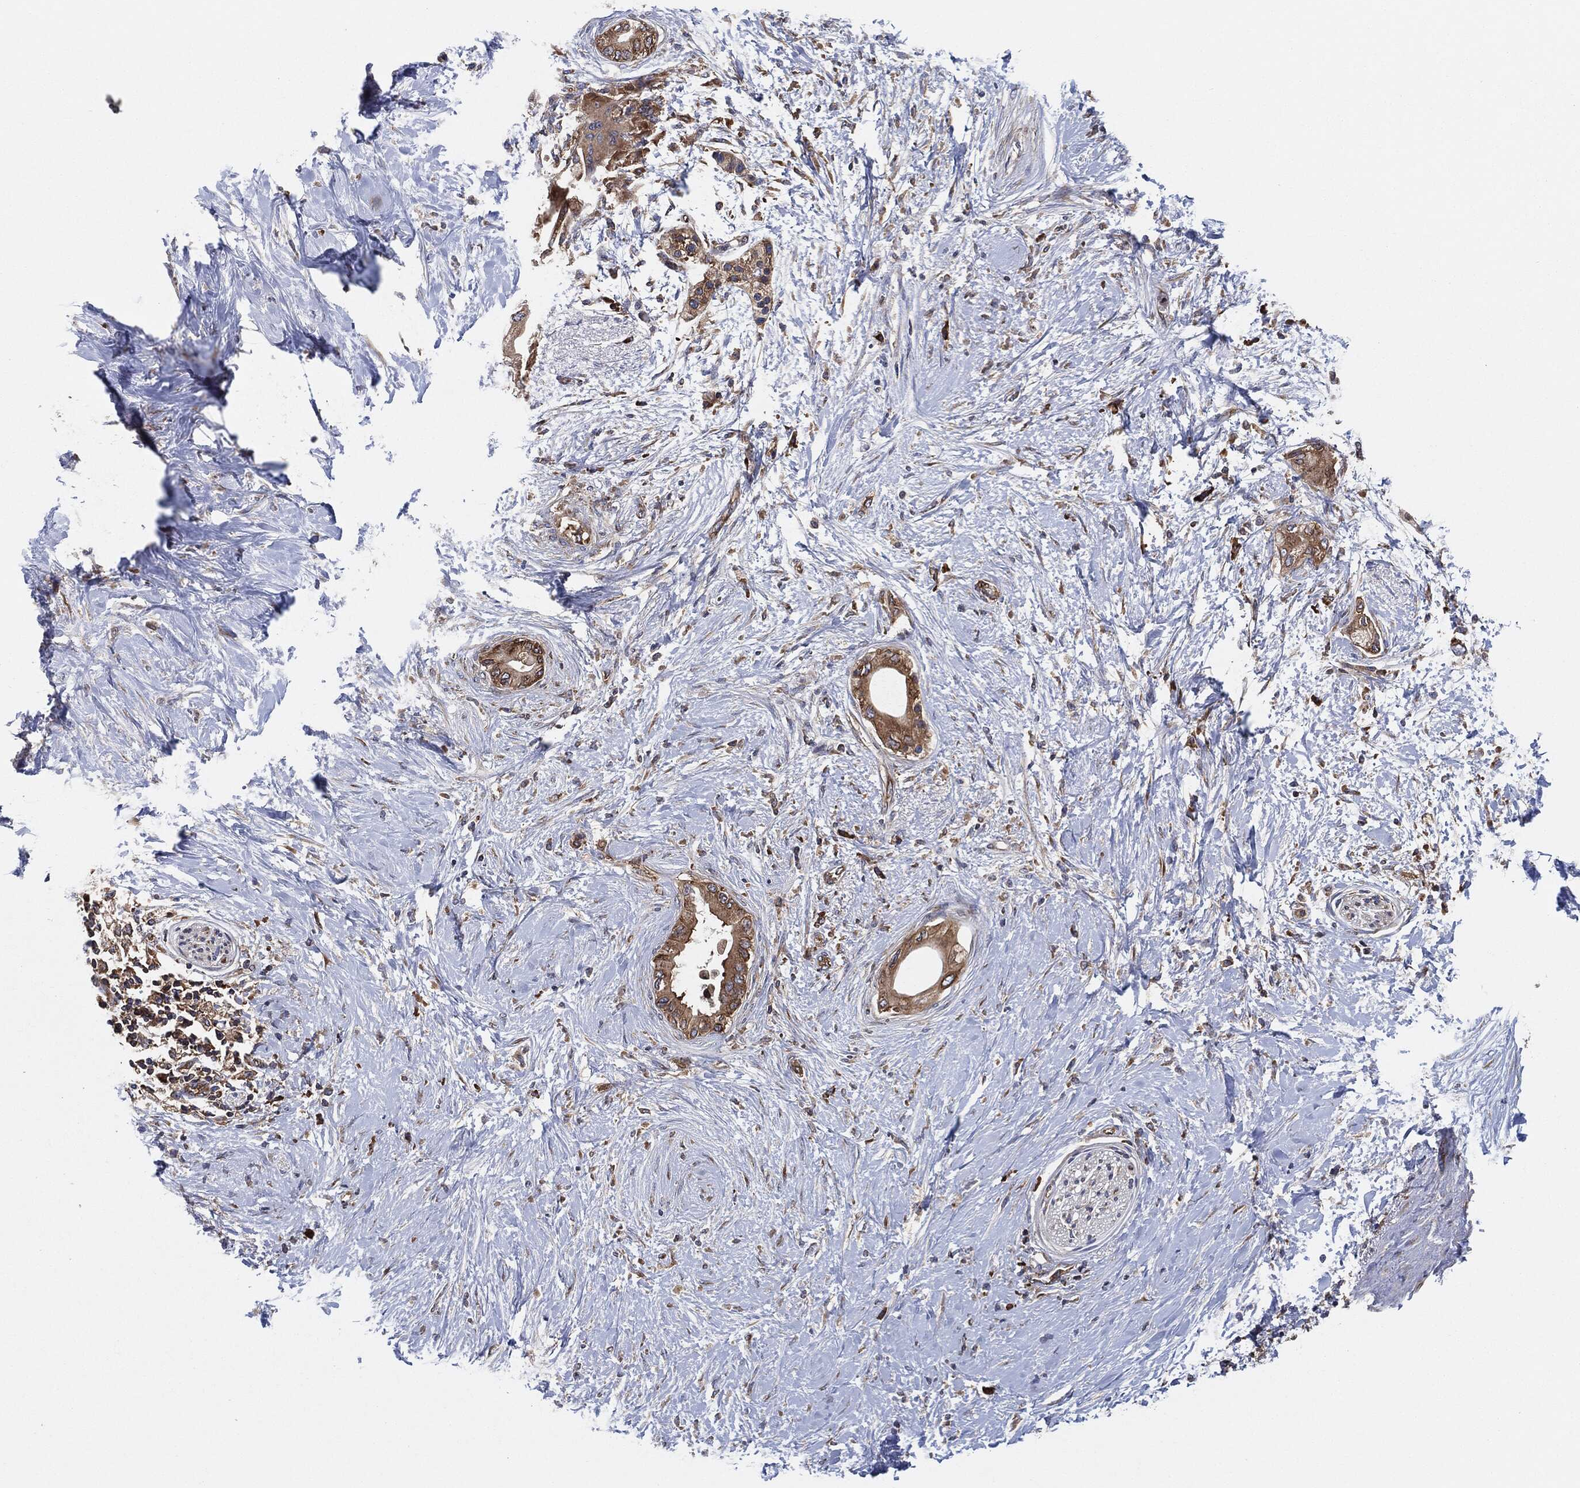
{"staining": {"intensity": "moderate", "quantity": ">75%", "location": "cytoplasmic/membranous"}, "tissue": "pancreatic cancer", "cell_type": "Tumor cells", "image_type": "cancer", "snomed": [{"axis": "morphology", "description": "Normal tissue, NOS"}, {"axis": "morphology", "description": "Adenocarcinoma, NOS"}, {"axis": "topography", "description": "Pancreas"}, {"axis": "topography", "description": "Duodenum"}], "caption": "Immunohistochemical staining of adenocarcinoma (pancreatic) shows moderate cytoplasmic/membranous protein positivity in approximately >75% of tumor cells.", "gene": "EIF2S2", "patient": {"sex": "female", "age": 60}}